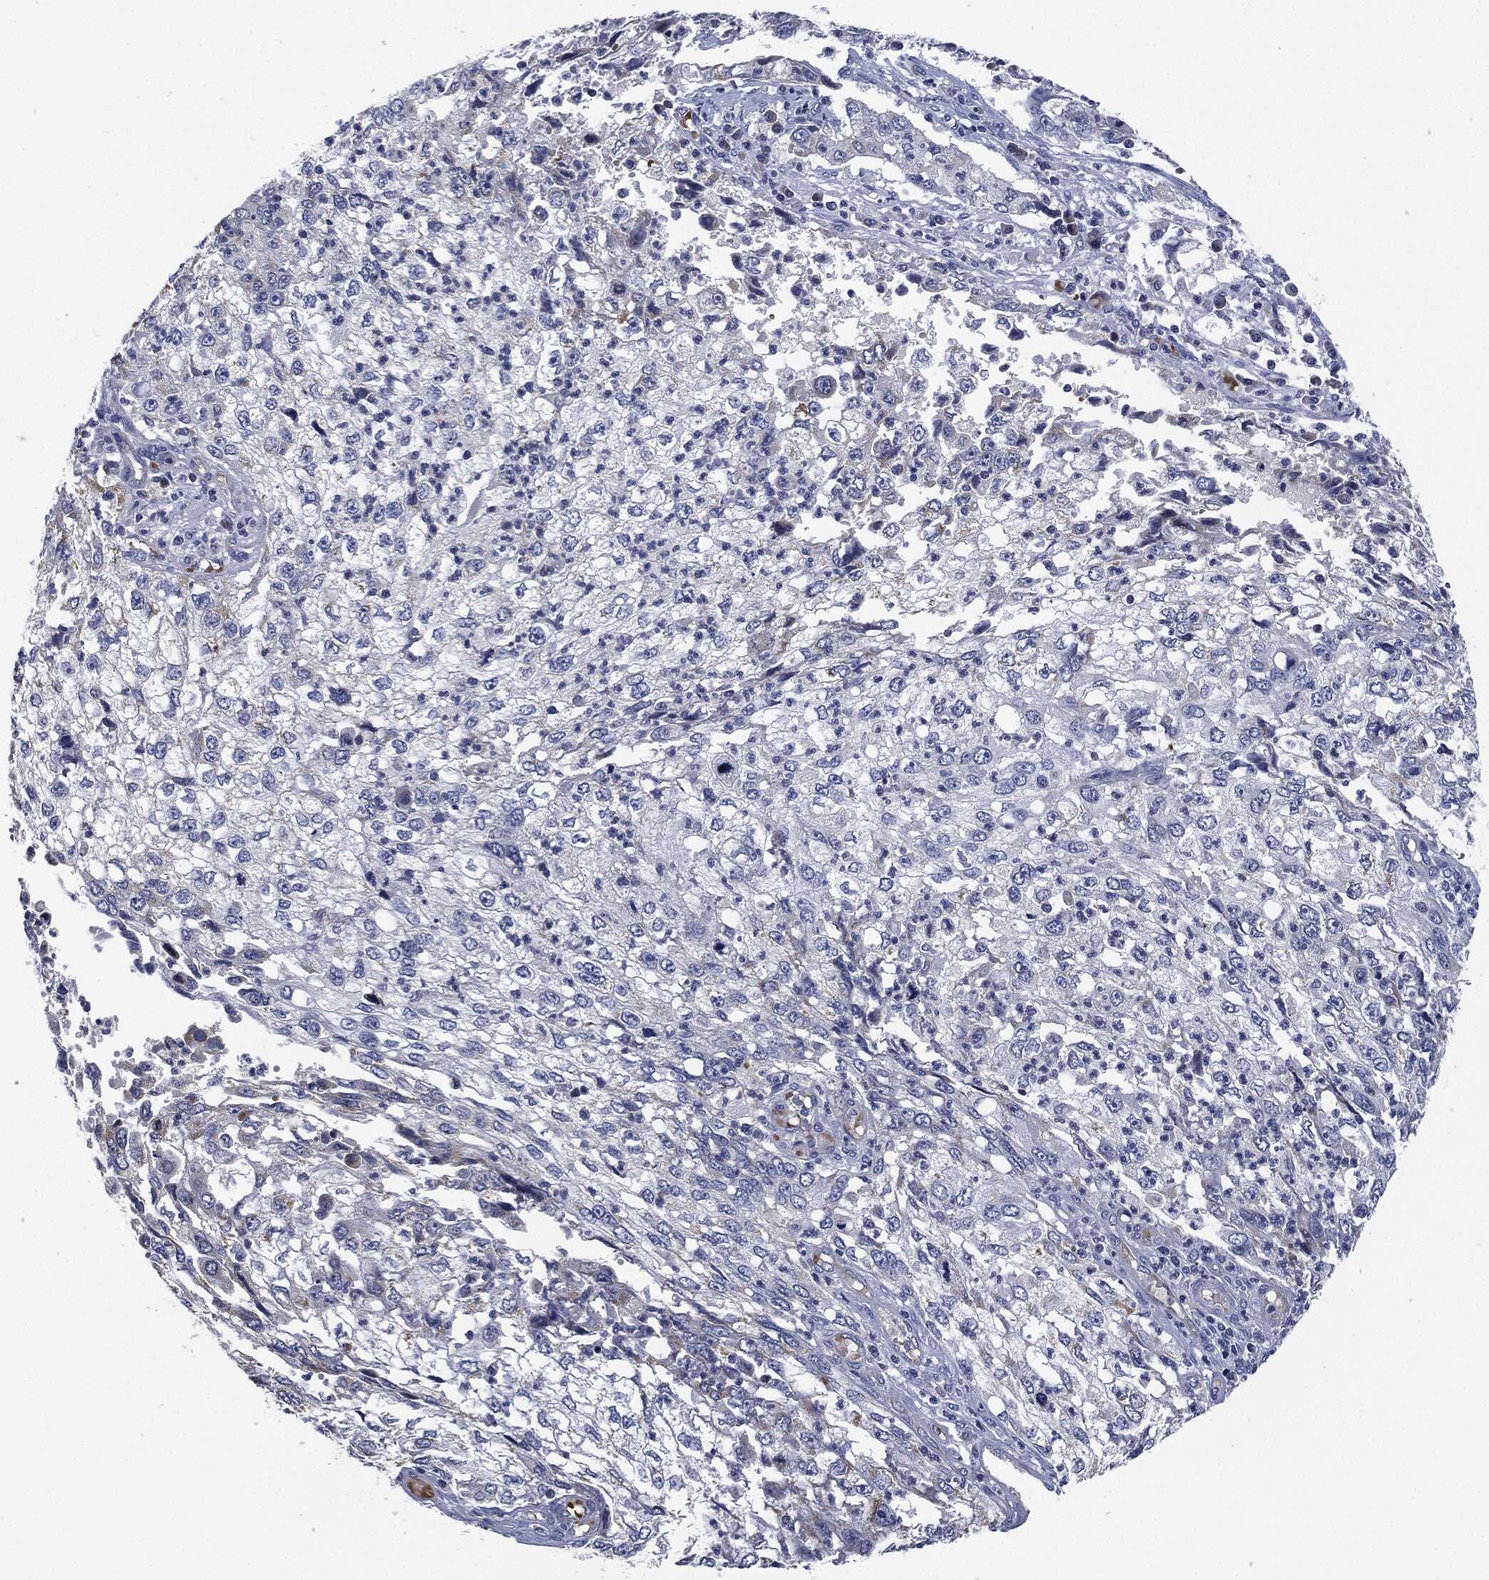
{"staining": {"intensity": "negative", "quantity": "none", "location": "none"}, "tissue": "cervical cancer", "cell_type": "Tumor cells", "image_type": "cancer", "snomed": [{"axis": "morphology", "description": "Squamous cell carcinoma, NOS"}, {"axis": "topography", "description": "Cervix"}], "caption": "Immunohistochemistry (IHC) image of human cervical squamous cell carcinoma stained for a protein (brown), which reveals no expression in tumor cells.", "gene": "SIGLEC9", "patient": {"sex": "female", "age": 36}}